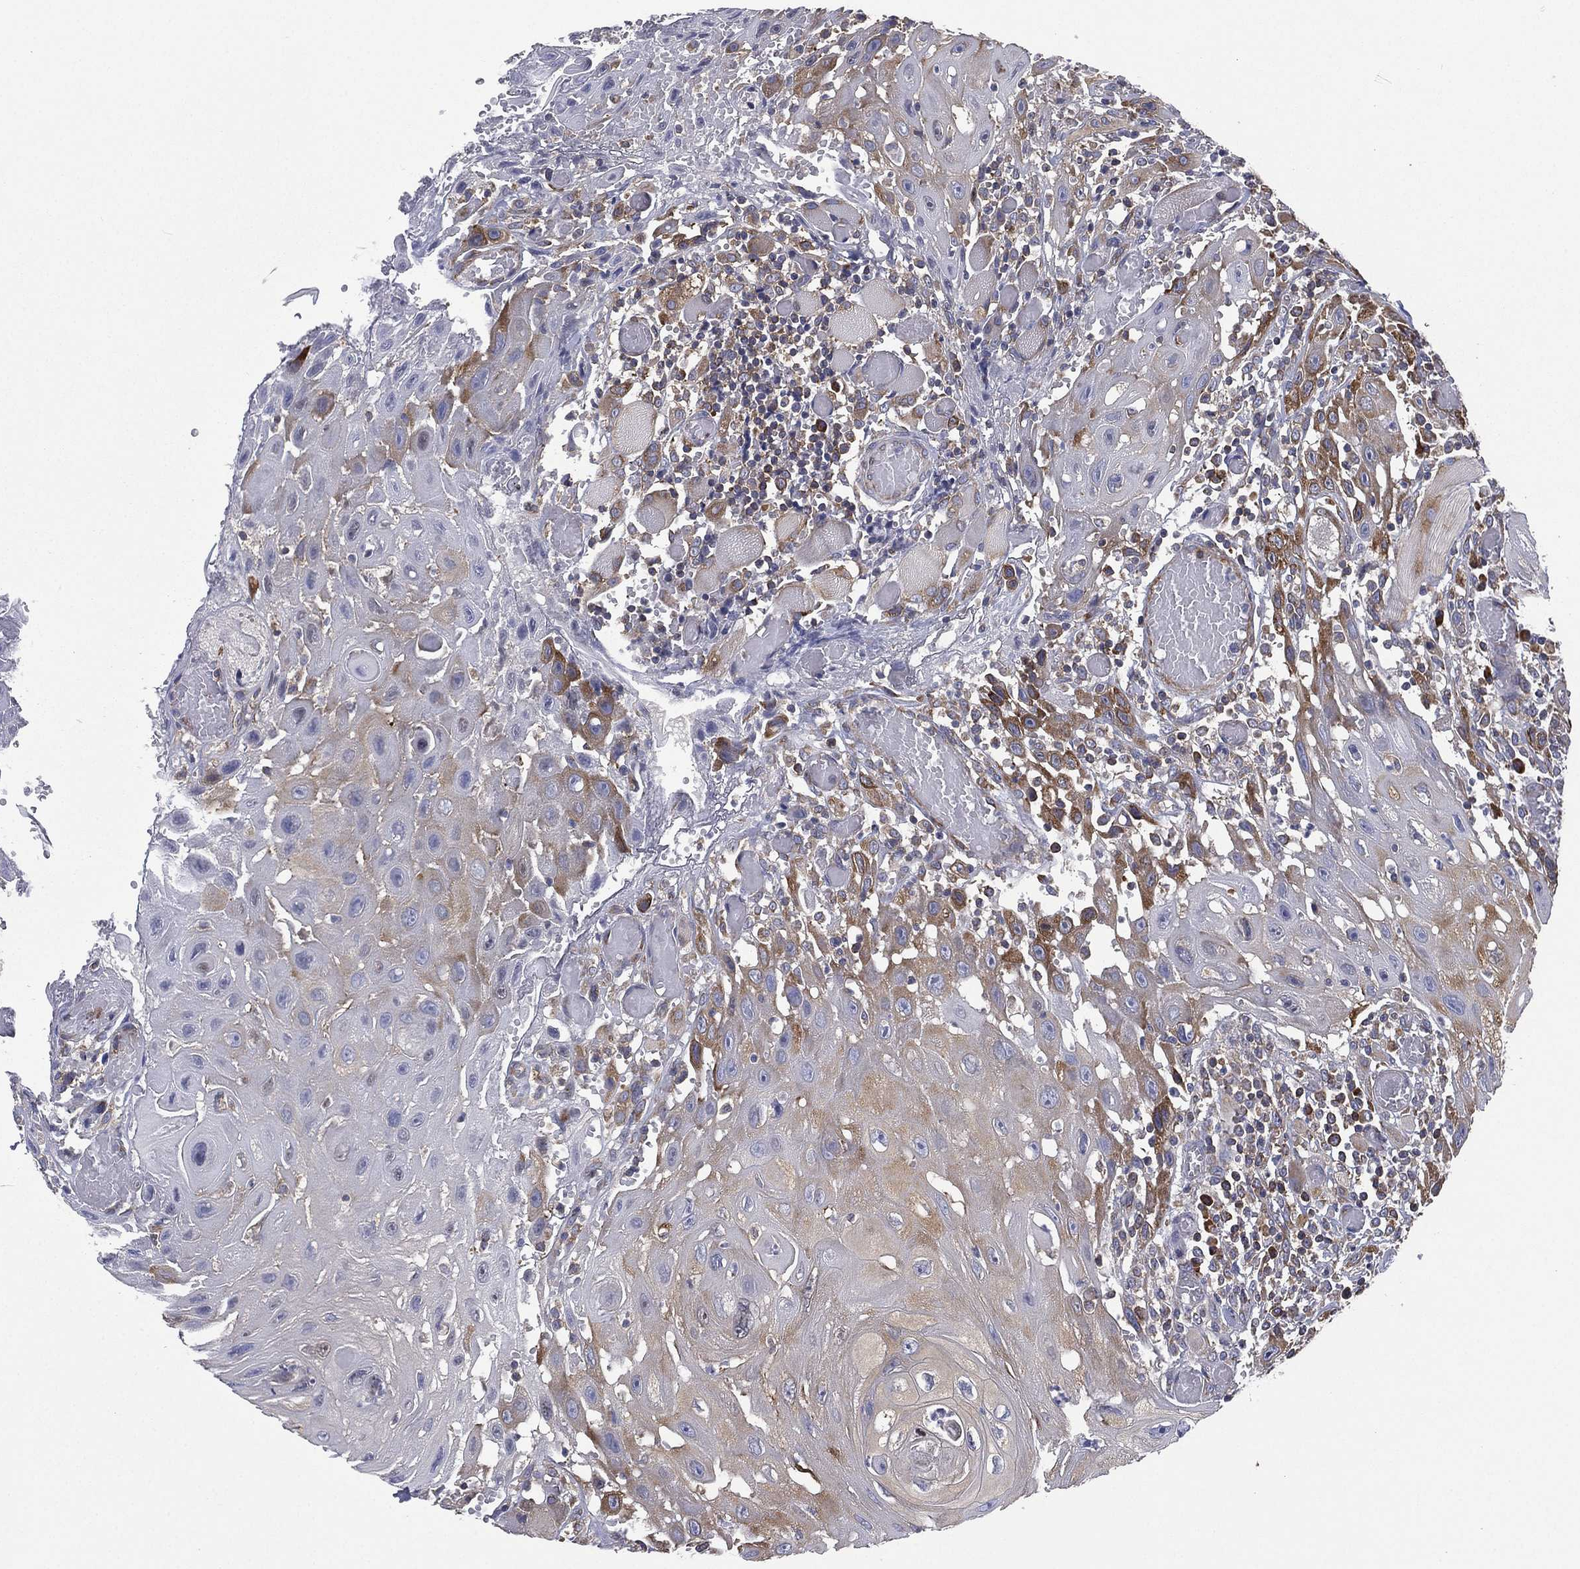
{"staining": {"intensity": "strong", "quantity": "25%-75%", "location": "cytoplasmic/membranous"}, "tissue": "head and neck cancer", "cell_type": "Tumor cells", "image_type": "cancer", "snomed": [{"axis": "morphology", "description": "Normal tissue, NOS"}, {"axis": "morphology", "description": "Squamous cell carcinoma, NOS"}, {"axis": "topography", "description": "Oral tissue"}, {"axis": "topography", "description": "Head-Neck"}], "caption": "The histopathology image exhibits immunohistochemical staining of head and neck squamous cell carcinoma. There is strong cytoplasmic/membranous expression is identified in about 25%-75% of tumor cells.", "gene": "FARSA", "patient": {"sex": "male", "age": 71}}